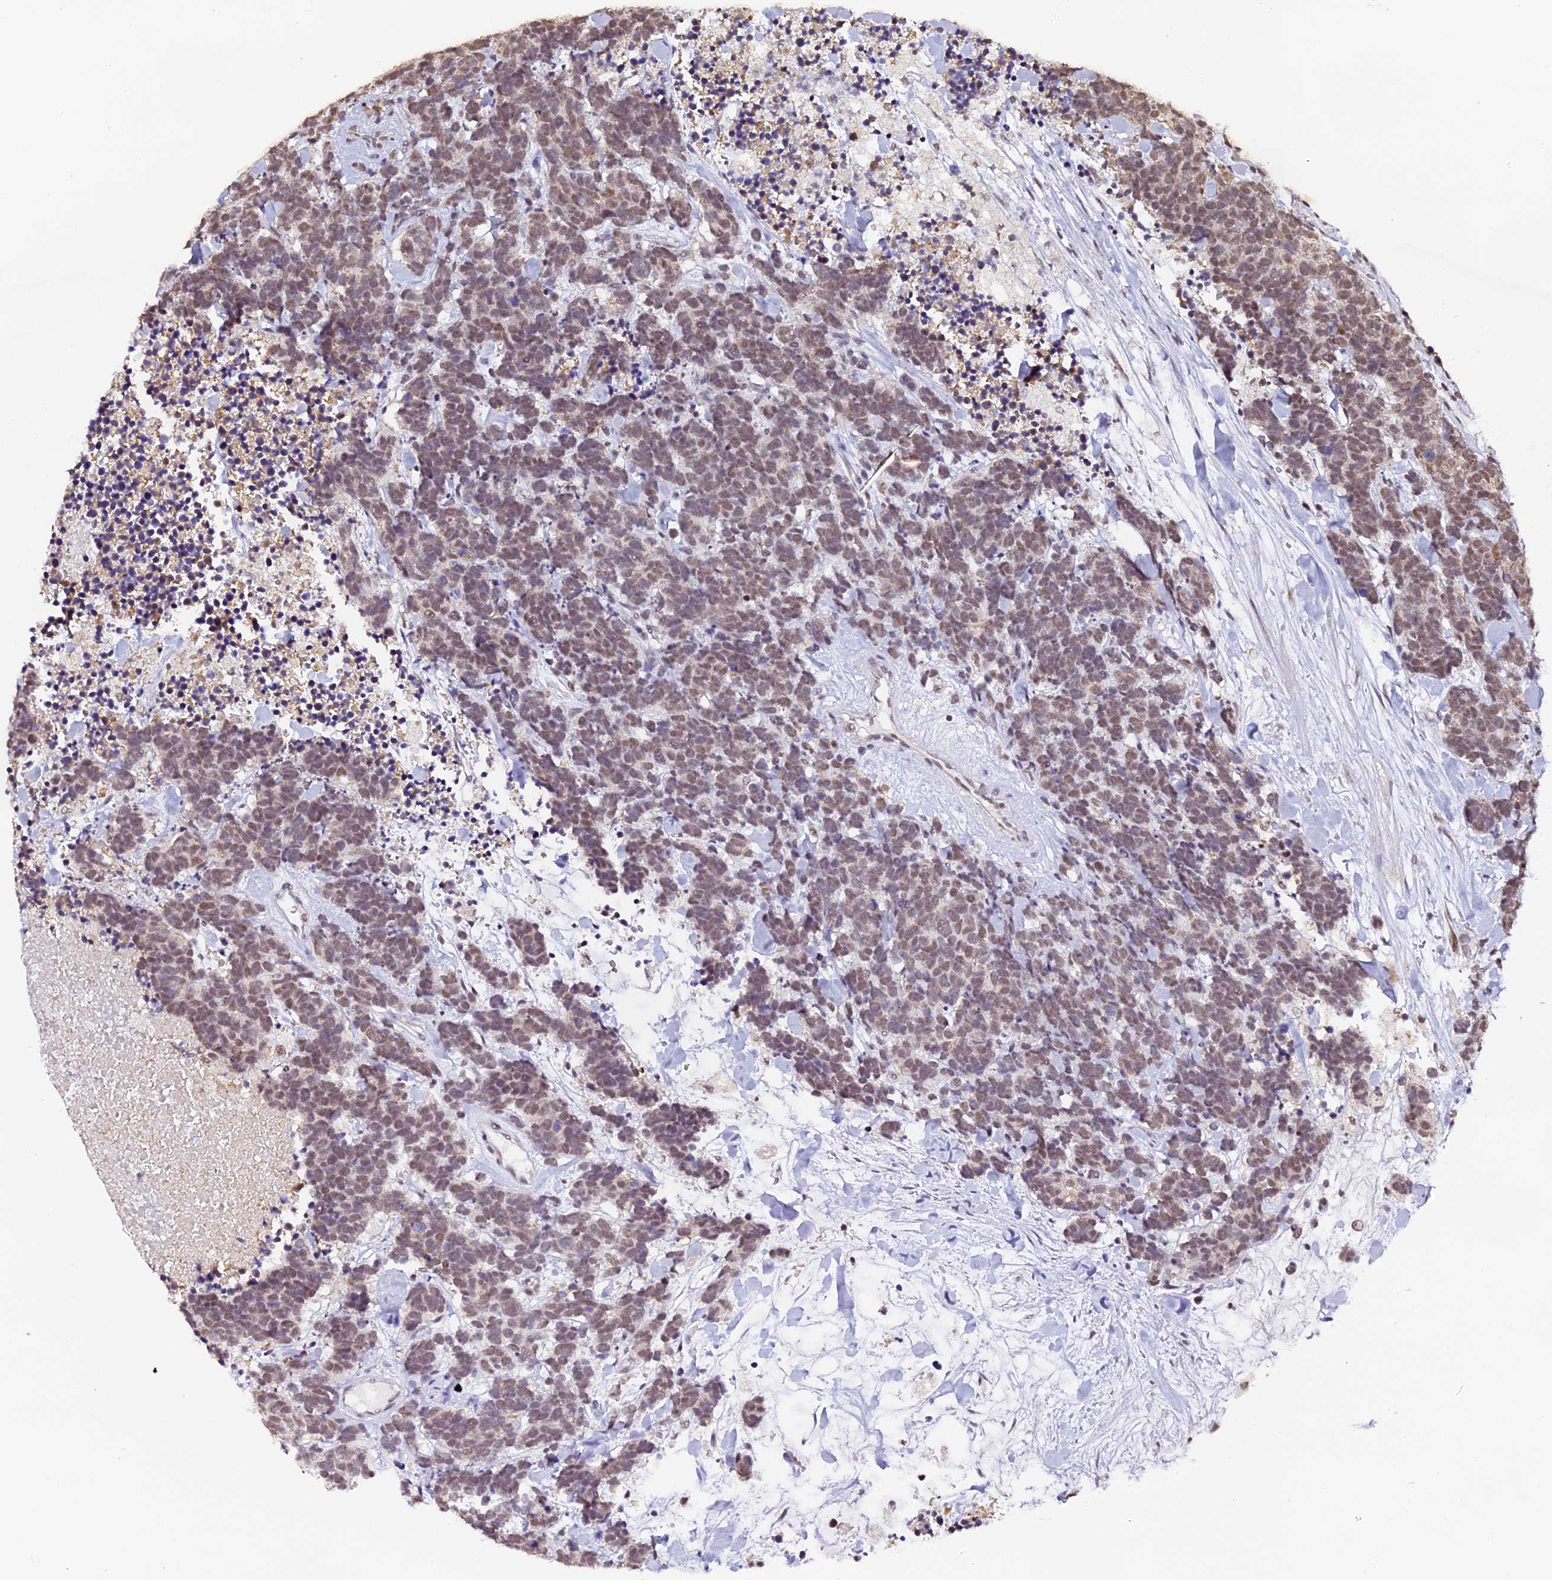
{"staining": {"intensity": "moderate", "quantity": "25%-75%", "location": "nuclear"}, "tissue": "carcinoid", "cell_type": "Tumor cells", "image_type": "cancer", "snomed": [{"axis": "morphology", "description": "Carcinoma, NOS"}, {"axis": "morphology", "description": "Carcinoid, malignant, NOS"}, {"axis": "topography", "description": "Prostate"}], "caption": "Brown immunohistochemical staining in human carcinoid (malignant) exhibits moderate nuclear staining in about 25%-75% of tumor cells.", "gene": "NCBP1", "patient": {"sex": "male", "age": 57}}